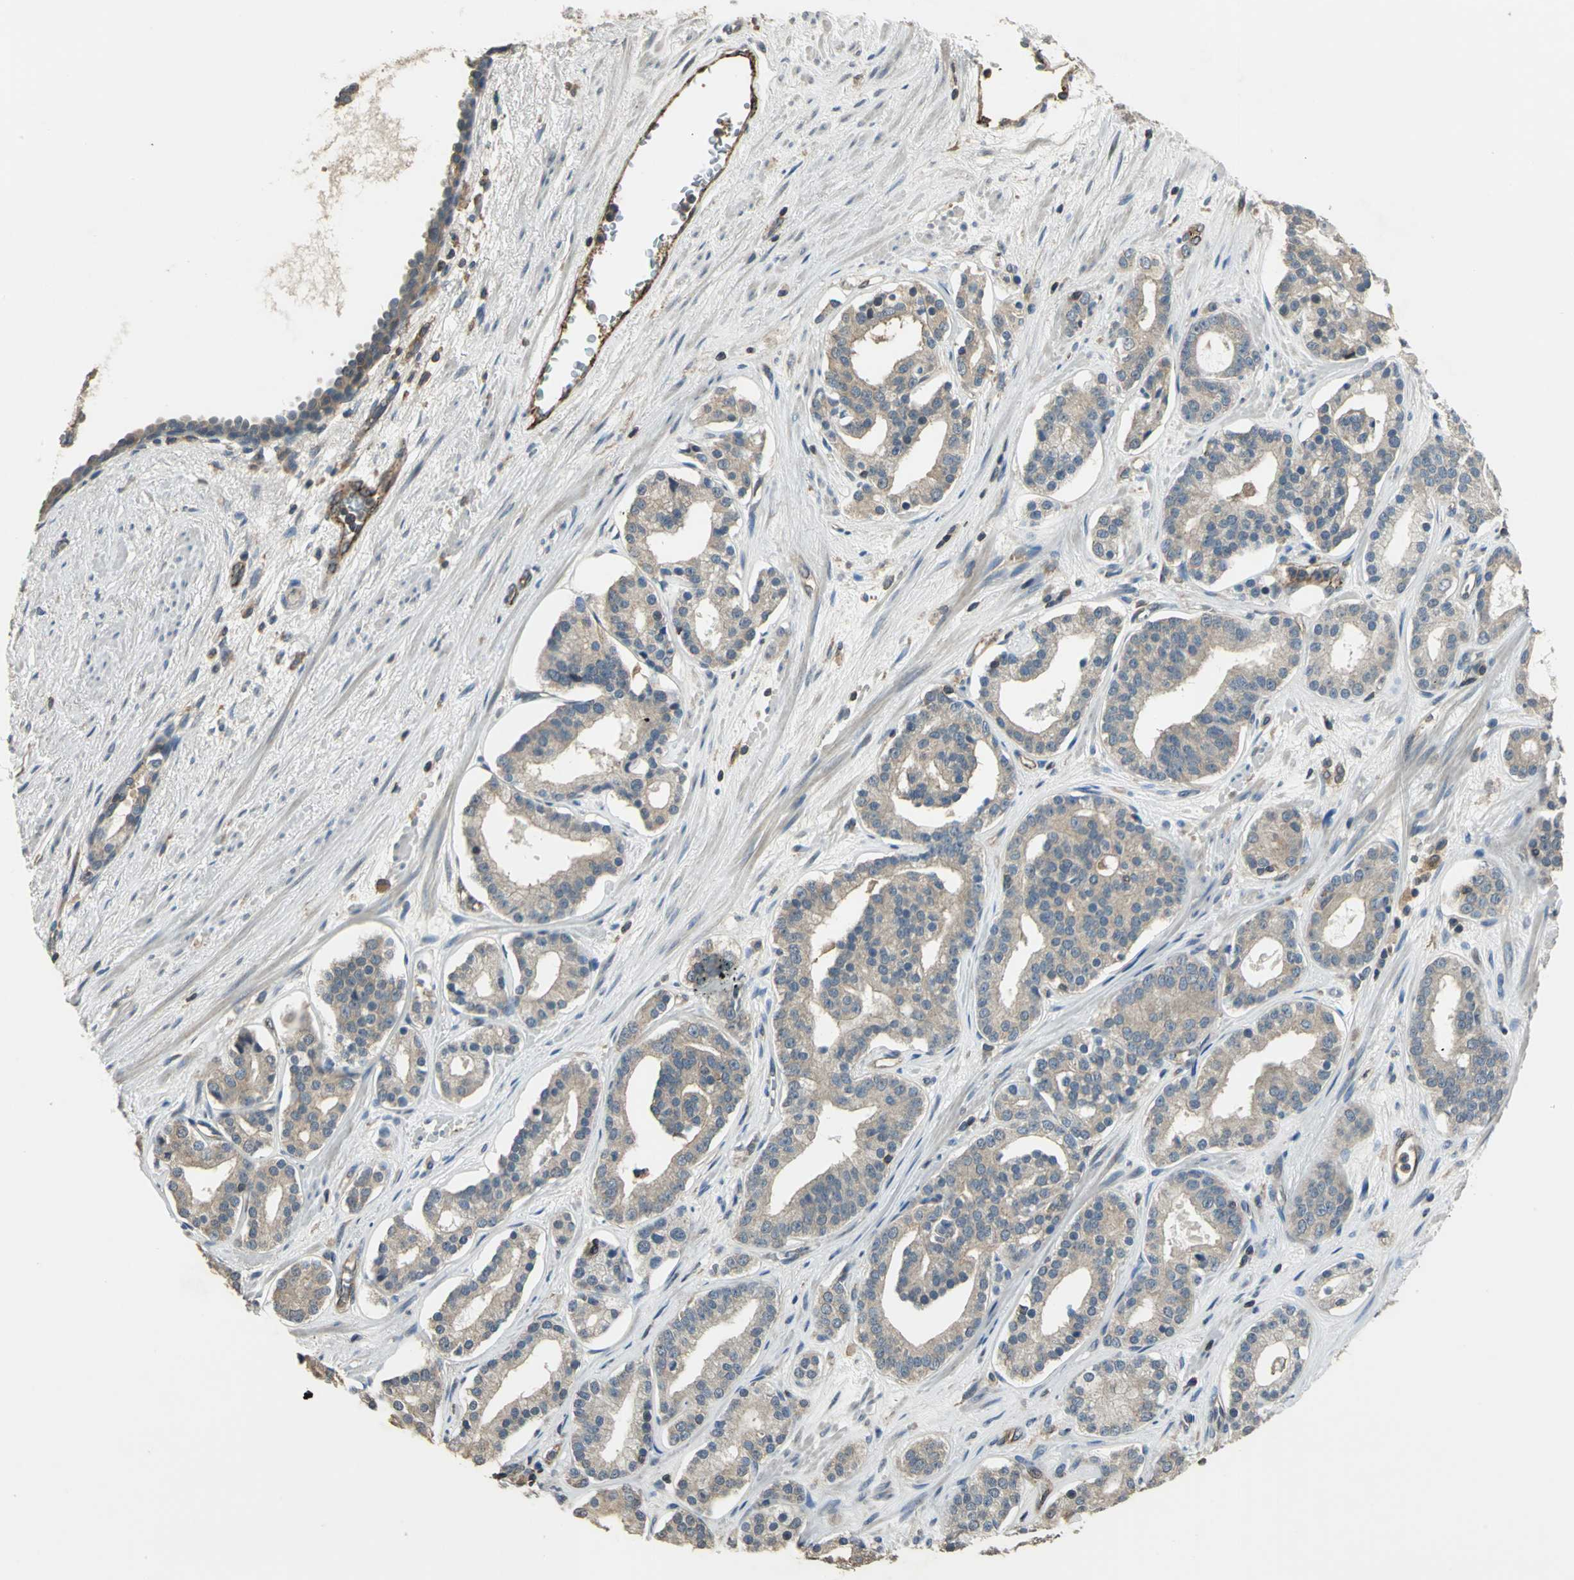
{"staining": {"intensity": "weak", "quantity": "25%-75%", "location": "cytoplasmic/membranous"}, "tissue": "prostate cancer", "cell_type": "Tumor cells", "image_type": "cancer", "snomed": [{"axis": "morphology", "description": "Adenocarcinoma, Low grade"}, {"axis": "topography", "description": "Prostate"}], "caption": "Low-grade adenocarcinoma (prostate) tissue displays weak cytoplasmic/membranous staining in approximately 25%-75% of tumor cells", "gene": "RAPGEF1", "patient": {"sex": "male", "age": 63}}